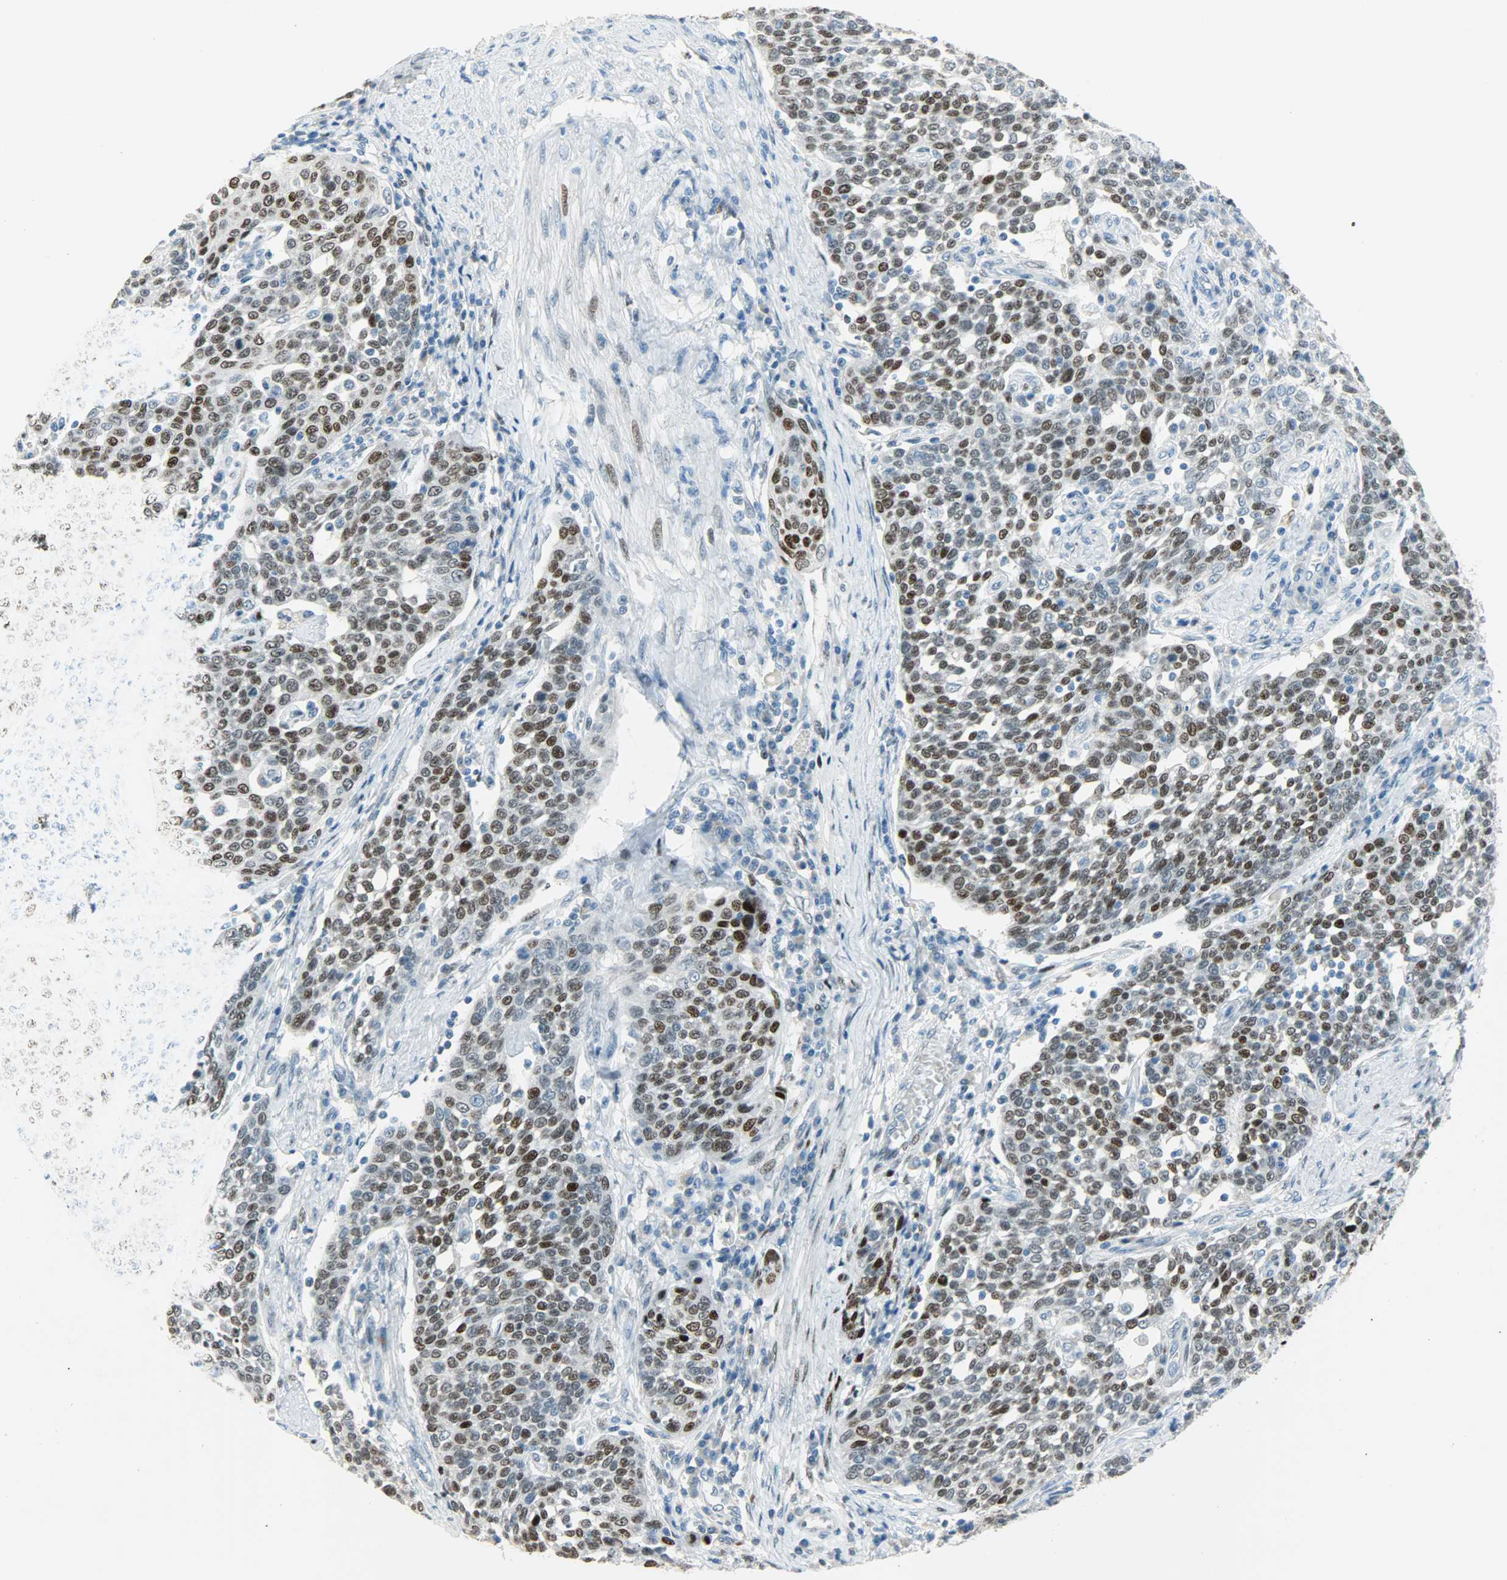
{"staining": {"intensity": "moderate", "quantity": ">75%", "location": "nuclear"}, "tissue": "cervical cancer", "cell_type": "Tumor cells", "image_type": "cancer", "snomed": [{"axis": "morphology", "description": "Squamous cell carcinoma, NOS"}, {"axis": "topography", "description": "Cervix"}], "caption": "Tumor cells demonstrate medium levels of moderate nuclear expression in approximately >75% of cells in cervical cancer.", "gene": "JUNB", "patient": {"sex": "female", "age": 34}}